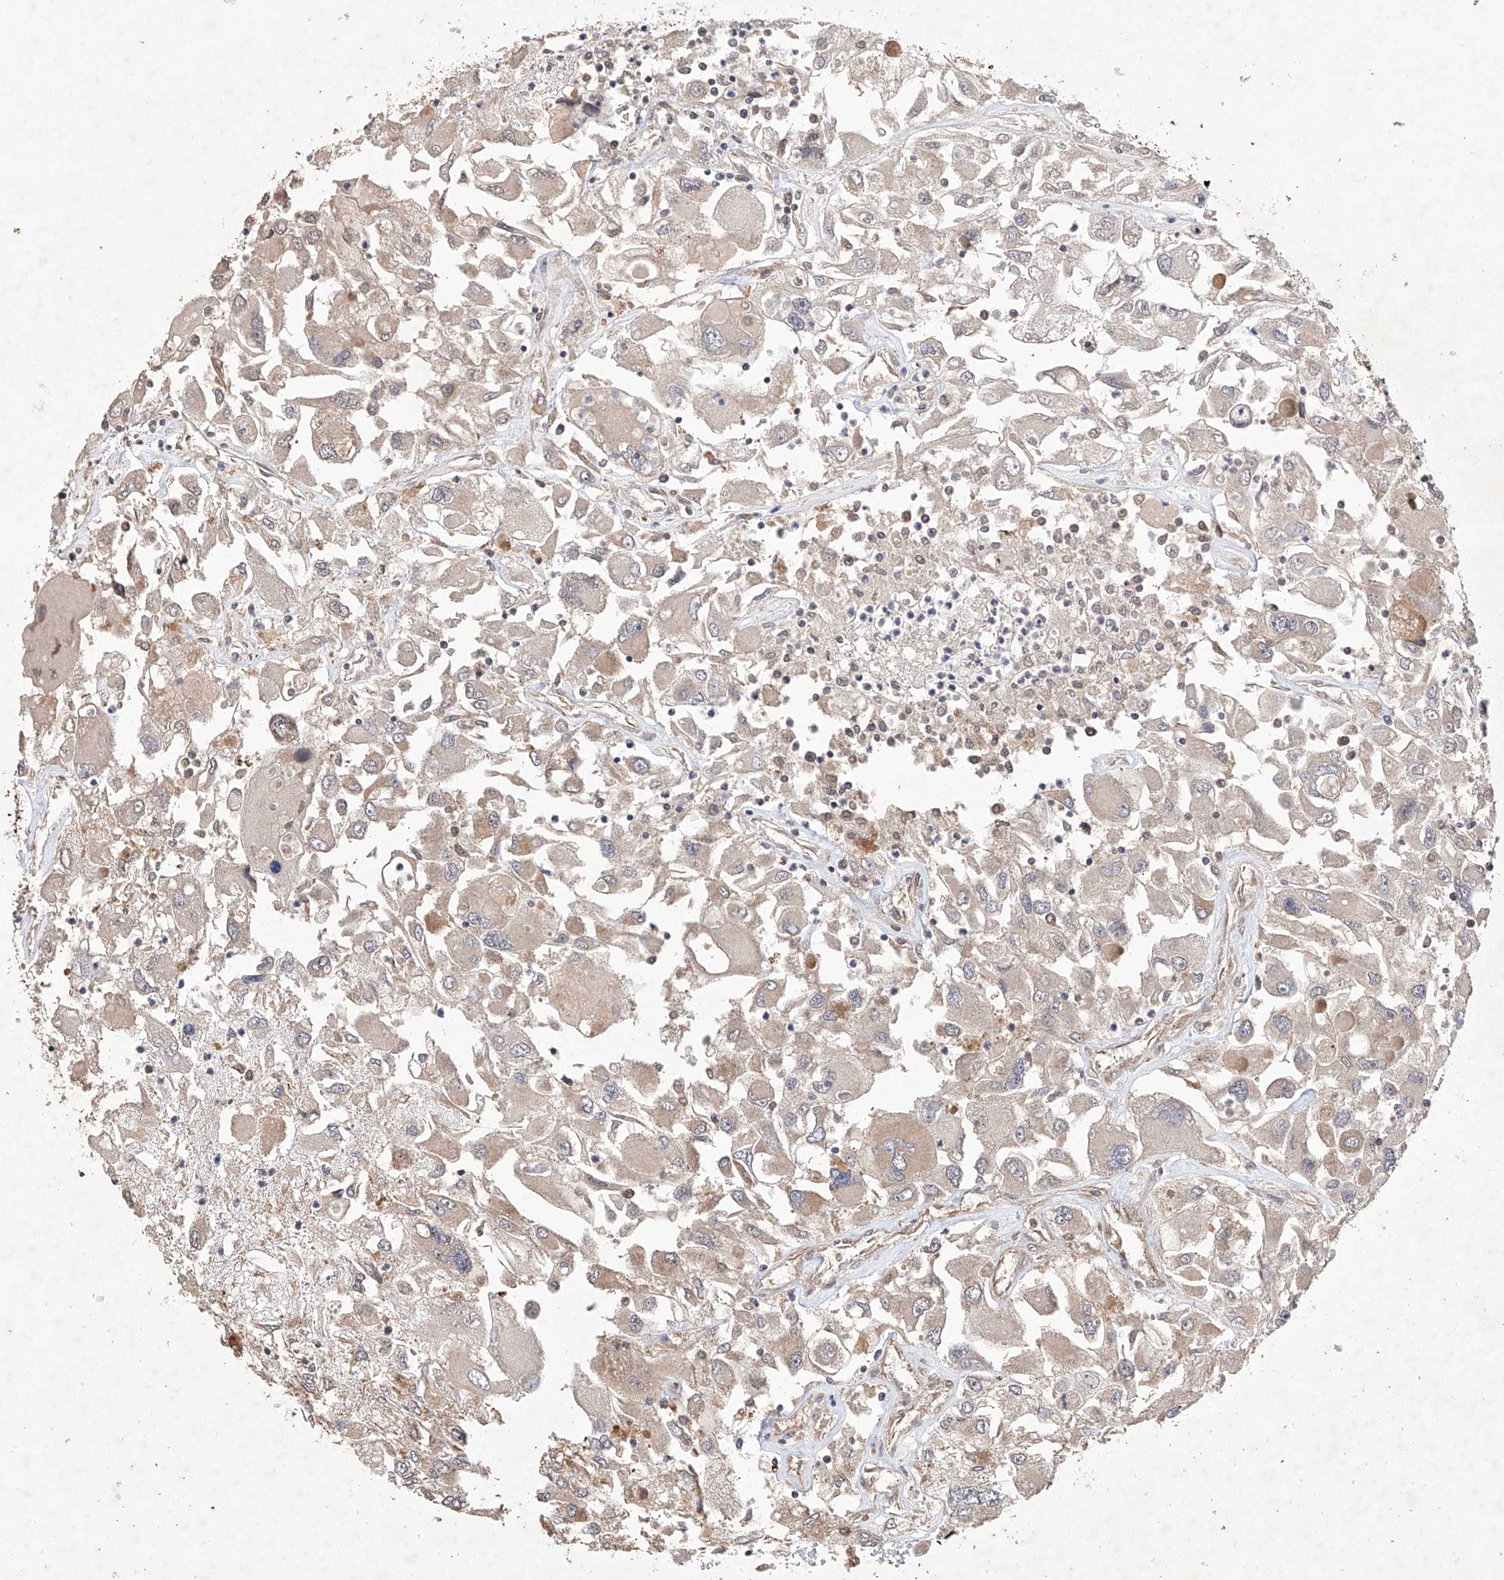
{"staining": {"intensity": "weak", "quantity": "25%-75%", "location": "cytoplasmic/membranous"}, "tissue": "renal cancer", "cell_type": "Tumor cells", "image_type": "cancer", "snomed": [{"axis": "morphology", "description": "Adenocarcinoma, NOS"}, {"axis": "topography", "description": "Kidney"}], "caption": "The immunohistochemical stain labels weak cytoplasmic/membranous expression in tumor cells of renal cancer tissue. (brown staining indicates protein expression, while blue staining denotes nuclei).", "gene": "LURAP1", "patient": {"sex": "female", "age": 52}}